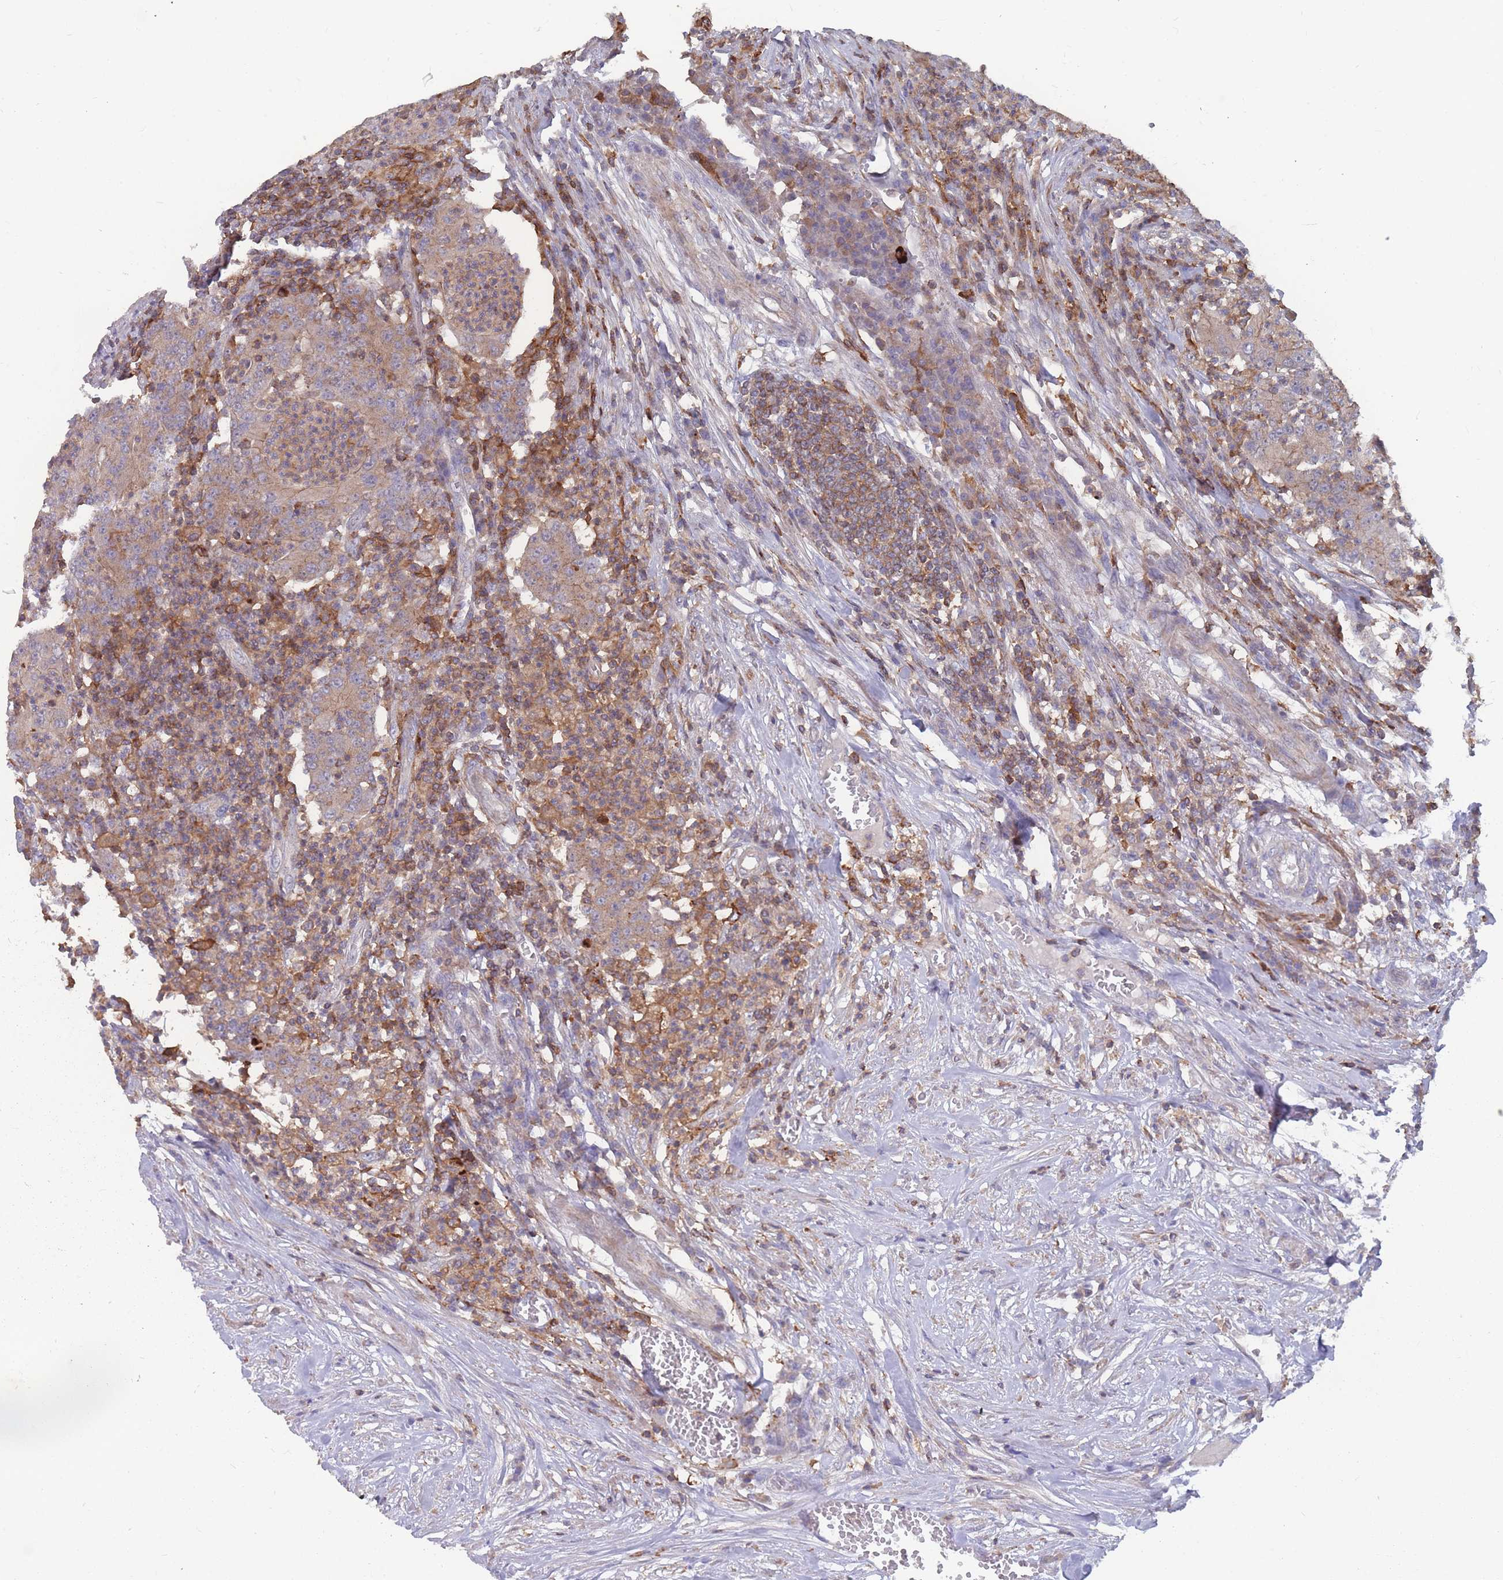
{"staining": {"intensity": "weak", "quantity": "25%-75%", "location": "cytoplasmic/membranous"}, "tissue": "colorectal cancer", "cell_type": "Tumor cells", "image_type": "cancer", "snomed": [{"axis": "morphology", "description": "Adenocarcinoma, NOS"}, {"axis": "topography", "description": "Colon"}], "caption": "Colorectal cancer (adenocarcinoma) was stained to show a protein in brown. There is low levels of weak cytoplasmic/membranous staining in approximately 25%-75% of tumor cells. The staining is performed using DAB (3,3'-diaminobenzidine) brown chromogen to label protein expression. The nuclei are counter-stained blue using hematoxylin.", "gene": "CD33", "patient": {"sex": "male", "age": 83}}